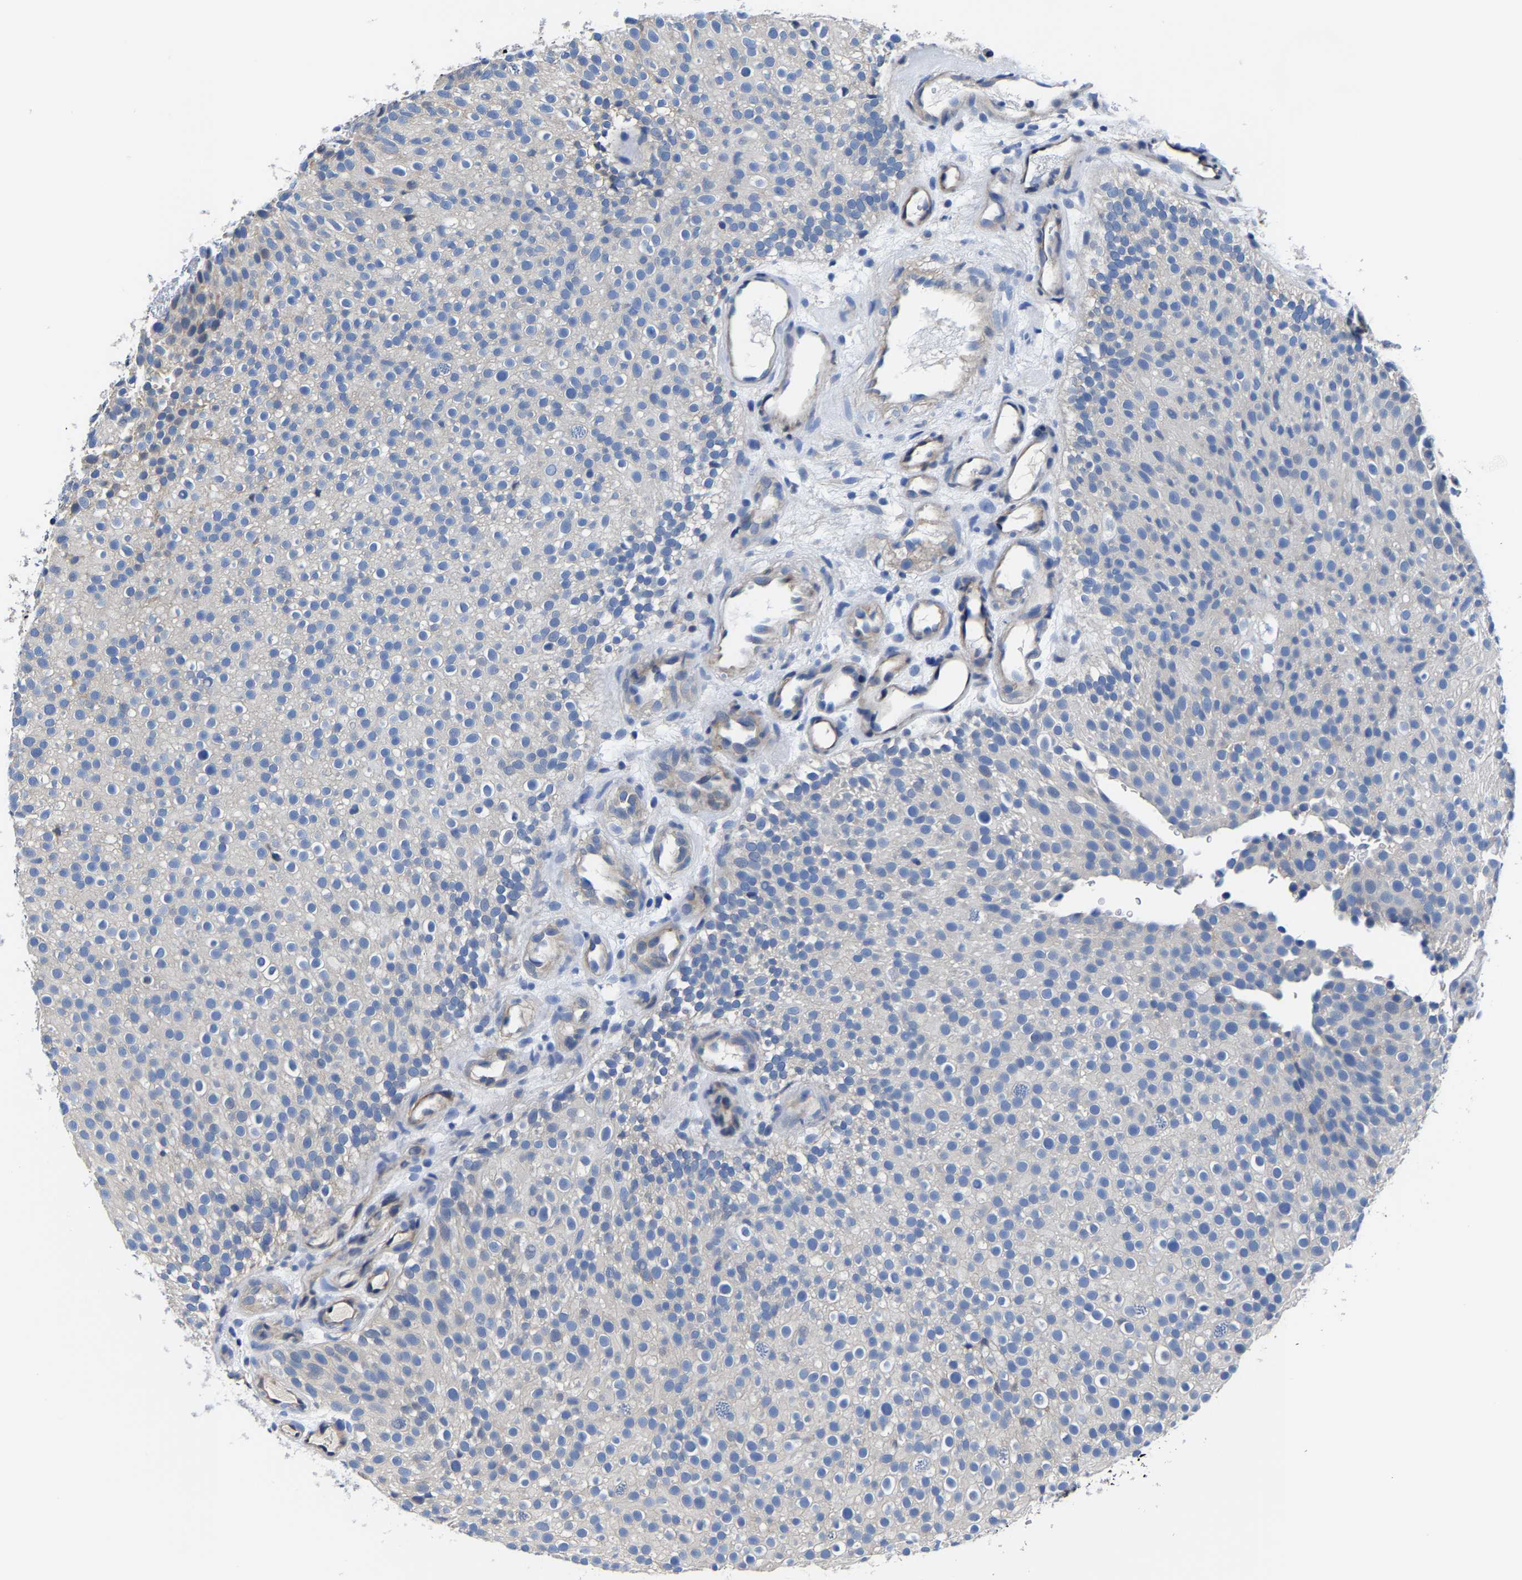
{"staining": {"intensity": "negative", "quantity": "none", "location": "none"}, "tissue": "urothelial cancer", "cell_type": "Tumor cells", "image_type": "cancer", "snomed": [{"axis": "morphology", "description": "Urothelial carcinoma, Low grade"}, {"axis": "topography", "description": "Urinary bladder"}], "caption": "This image is of low-grade urothelial carcinoma stained with IHC to label a protein in brown with the nuclei are counter-stained blue. There is no expression in tumor cells.", "gene": "SRPK2", "patient": {"sex": "male", "age": 78}}